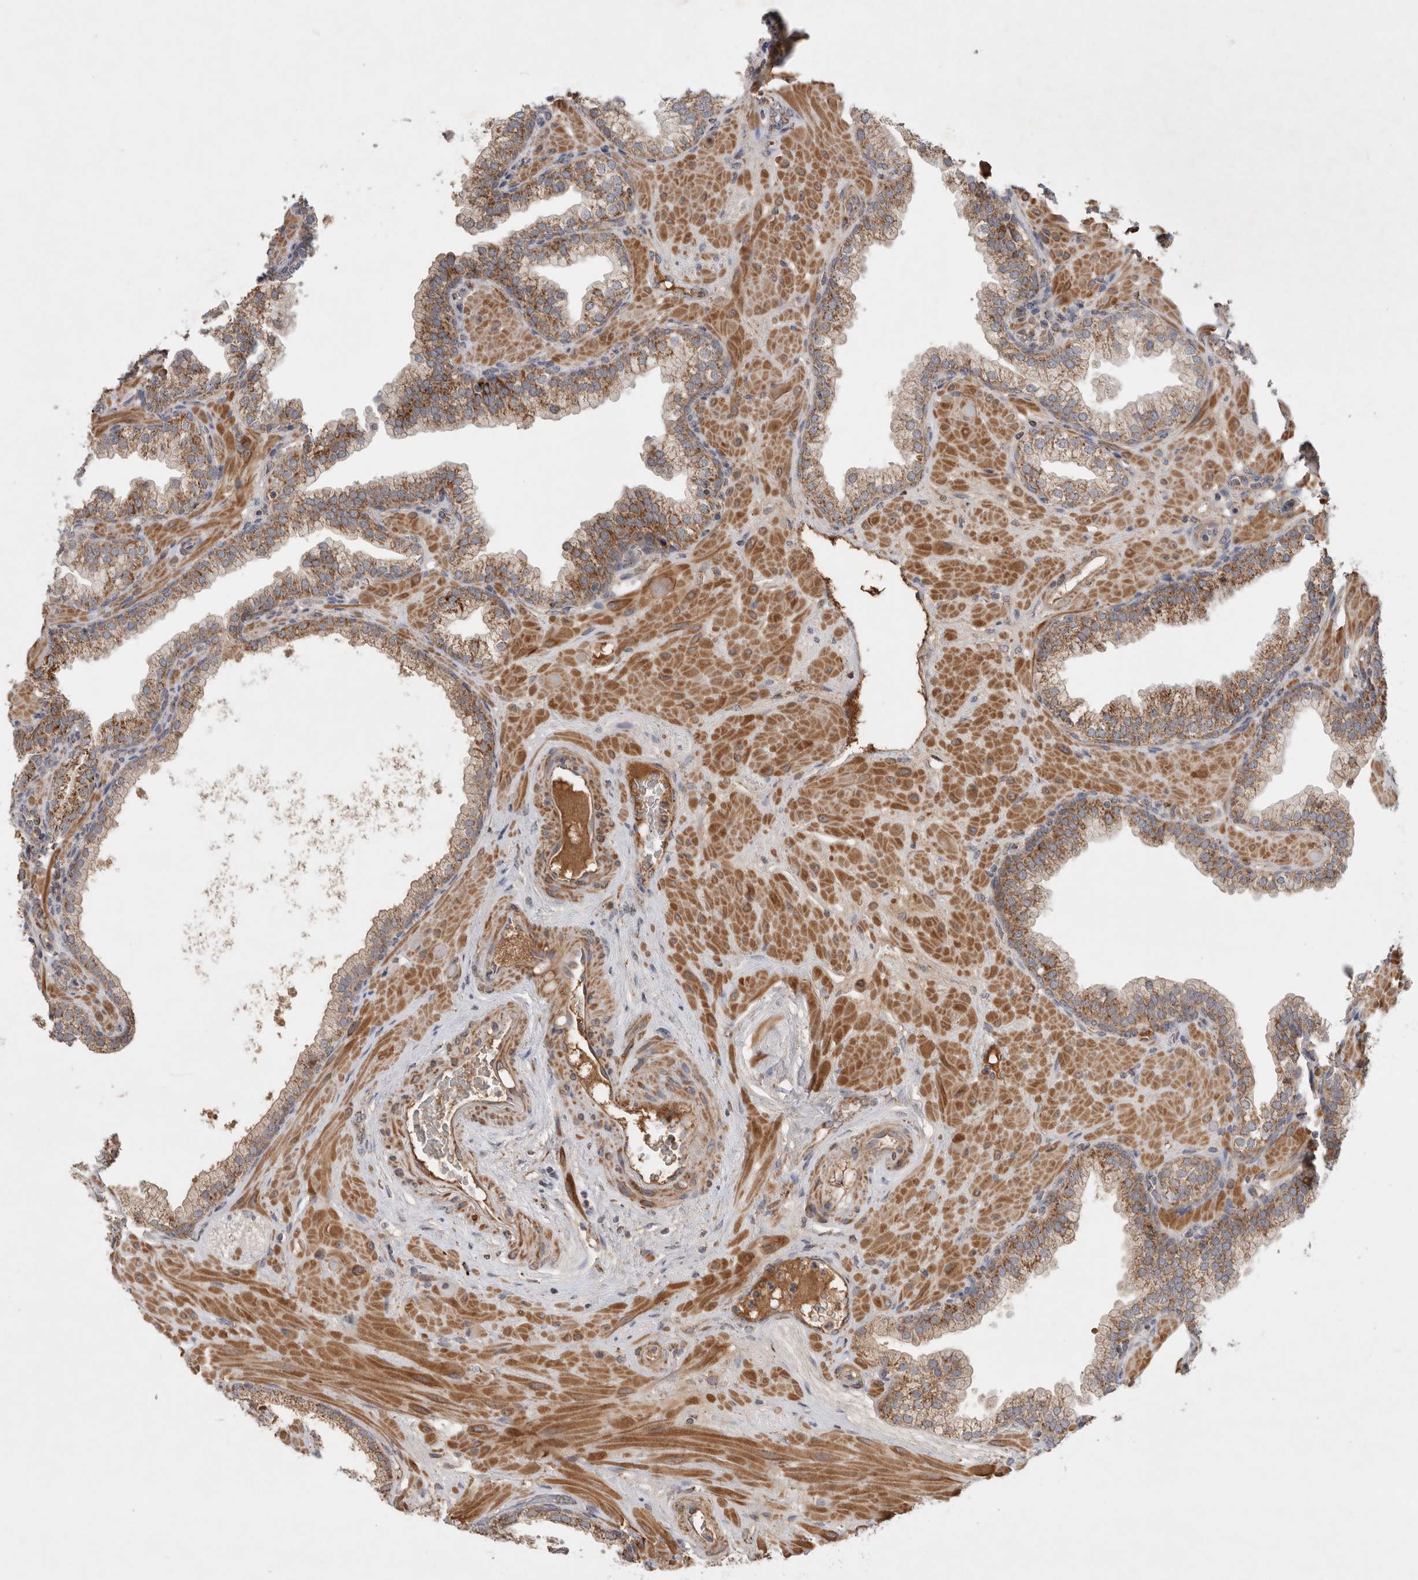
{"staining": {"intensity": "moderate", "quantity": ">75%", "location": "cytoplasmic/membranous"}, "tissue": "prostate", "cell_type": "Glandular cells", "image_type": "normal", "snomed": [{"axis": "morphology", "description": "Normal tissue, NOS"}, {"axis": "morphology", "description": "Urothelial carcinoma, Low grade"}, {"axis": "topography", "description": "Urinary bladder"}, {"axis": "topography", "description": "Prostate"}], "caption": "Glandular cells show moderate cytoplasmic/membranous expression in about >75% of cells in benign prostate.", "gene": "MRPS28", "patient": {"sex": "male", "age": 60}}